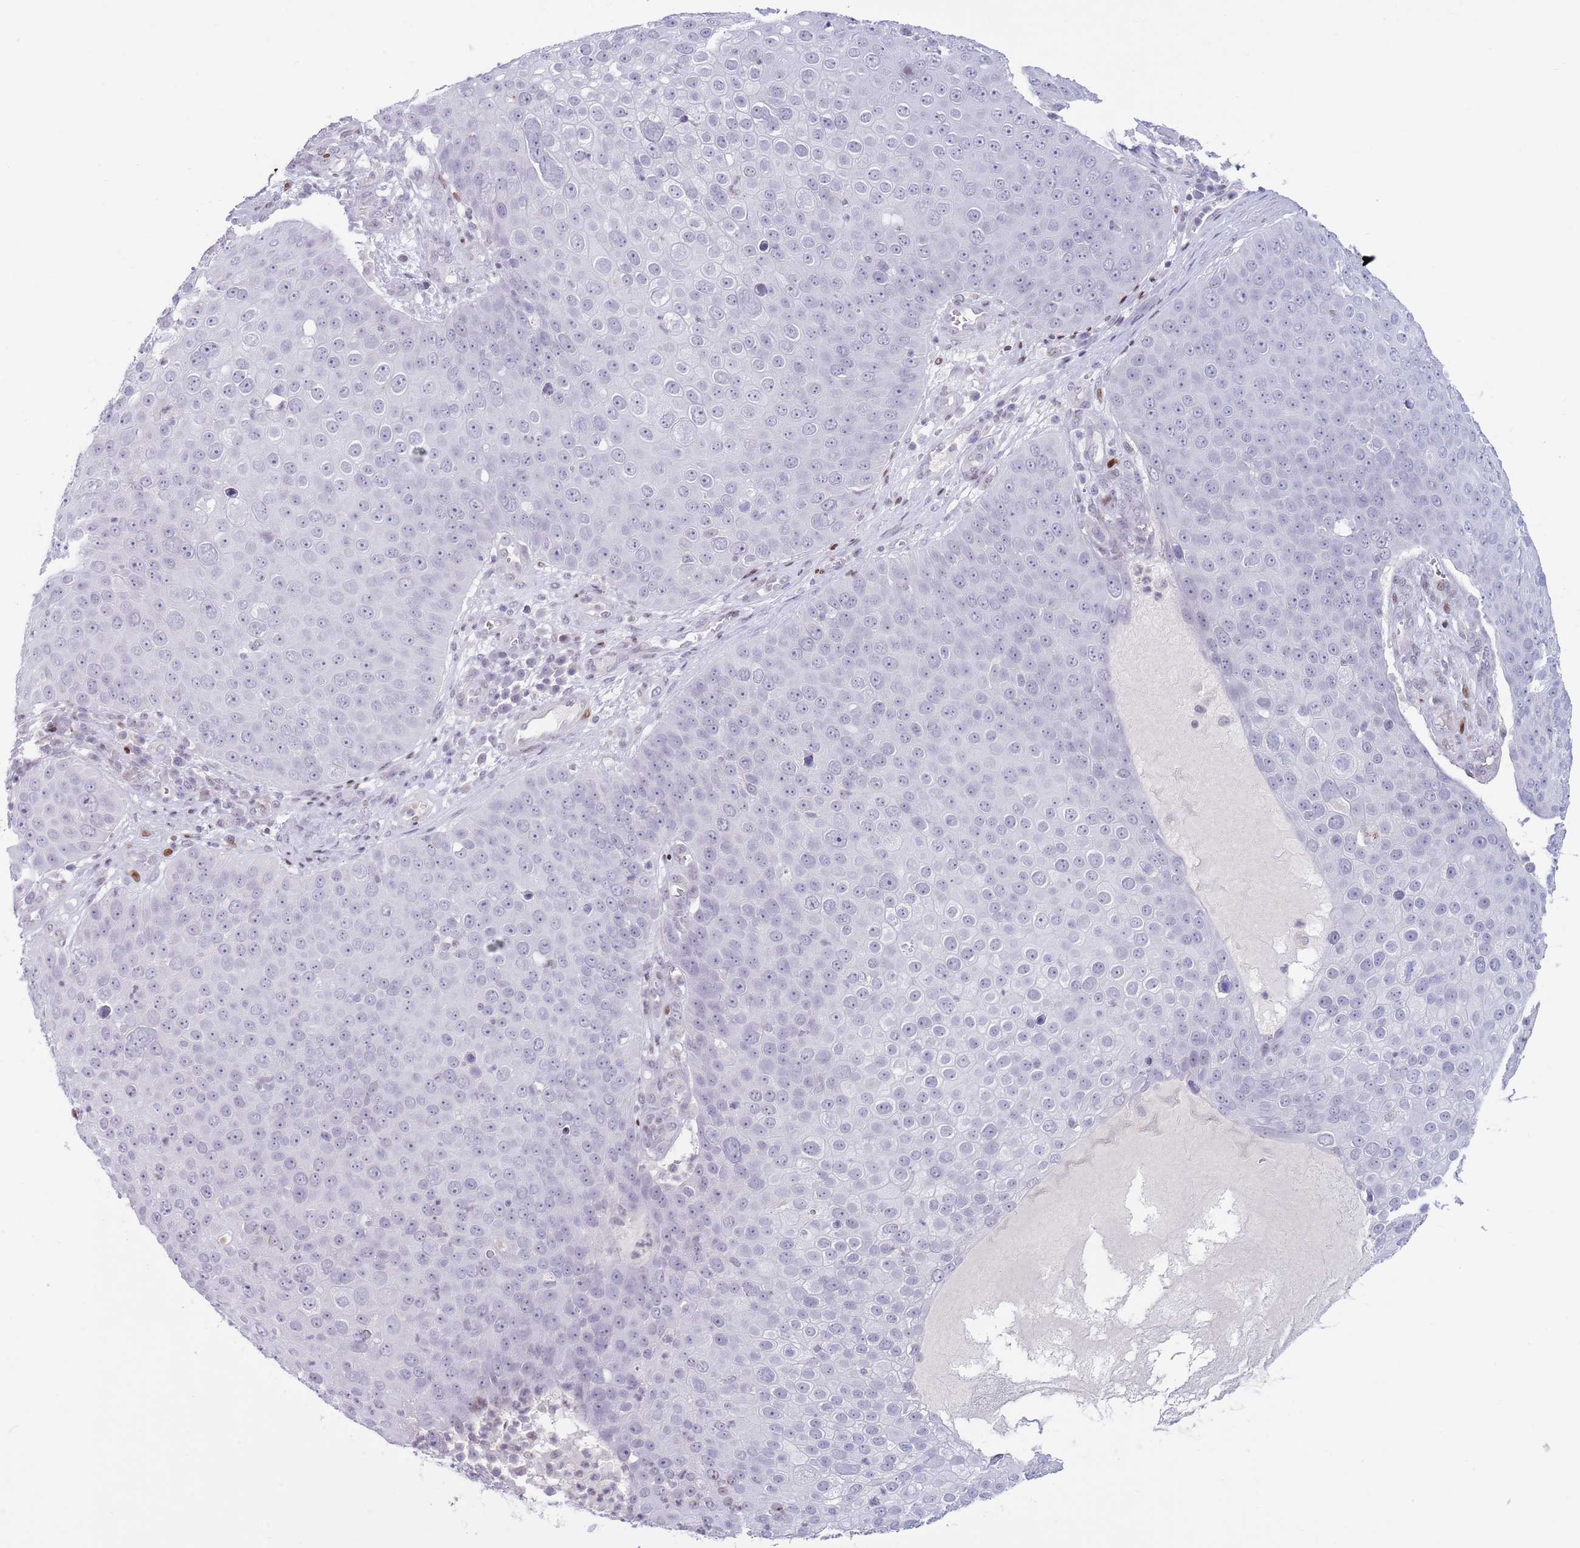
{"staining": {"intensity": "negative", "quantity": "none", "location": "none"}, "tissue": "skin cancer", "cell_type": "Tumor cells", "image_type": "cancer", "snomed": [{"axis": "morphology", "description": "Squamous cell carcinoma, NOS"}, {"axis": "topography", "description": "Skin"}], "caption": "Skin cancer stained for a protein using immunohistochemistry shows no expression tumor cells.", "gene": "MFSD10", "patient": {"sex": "male", "age": 71}}